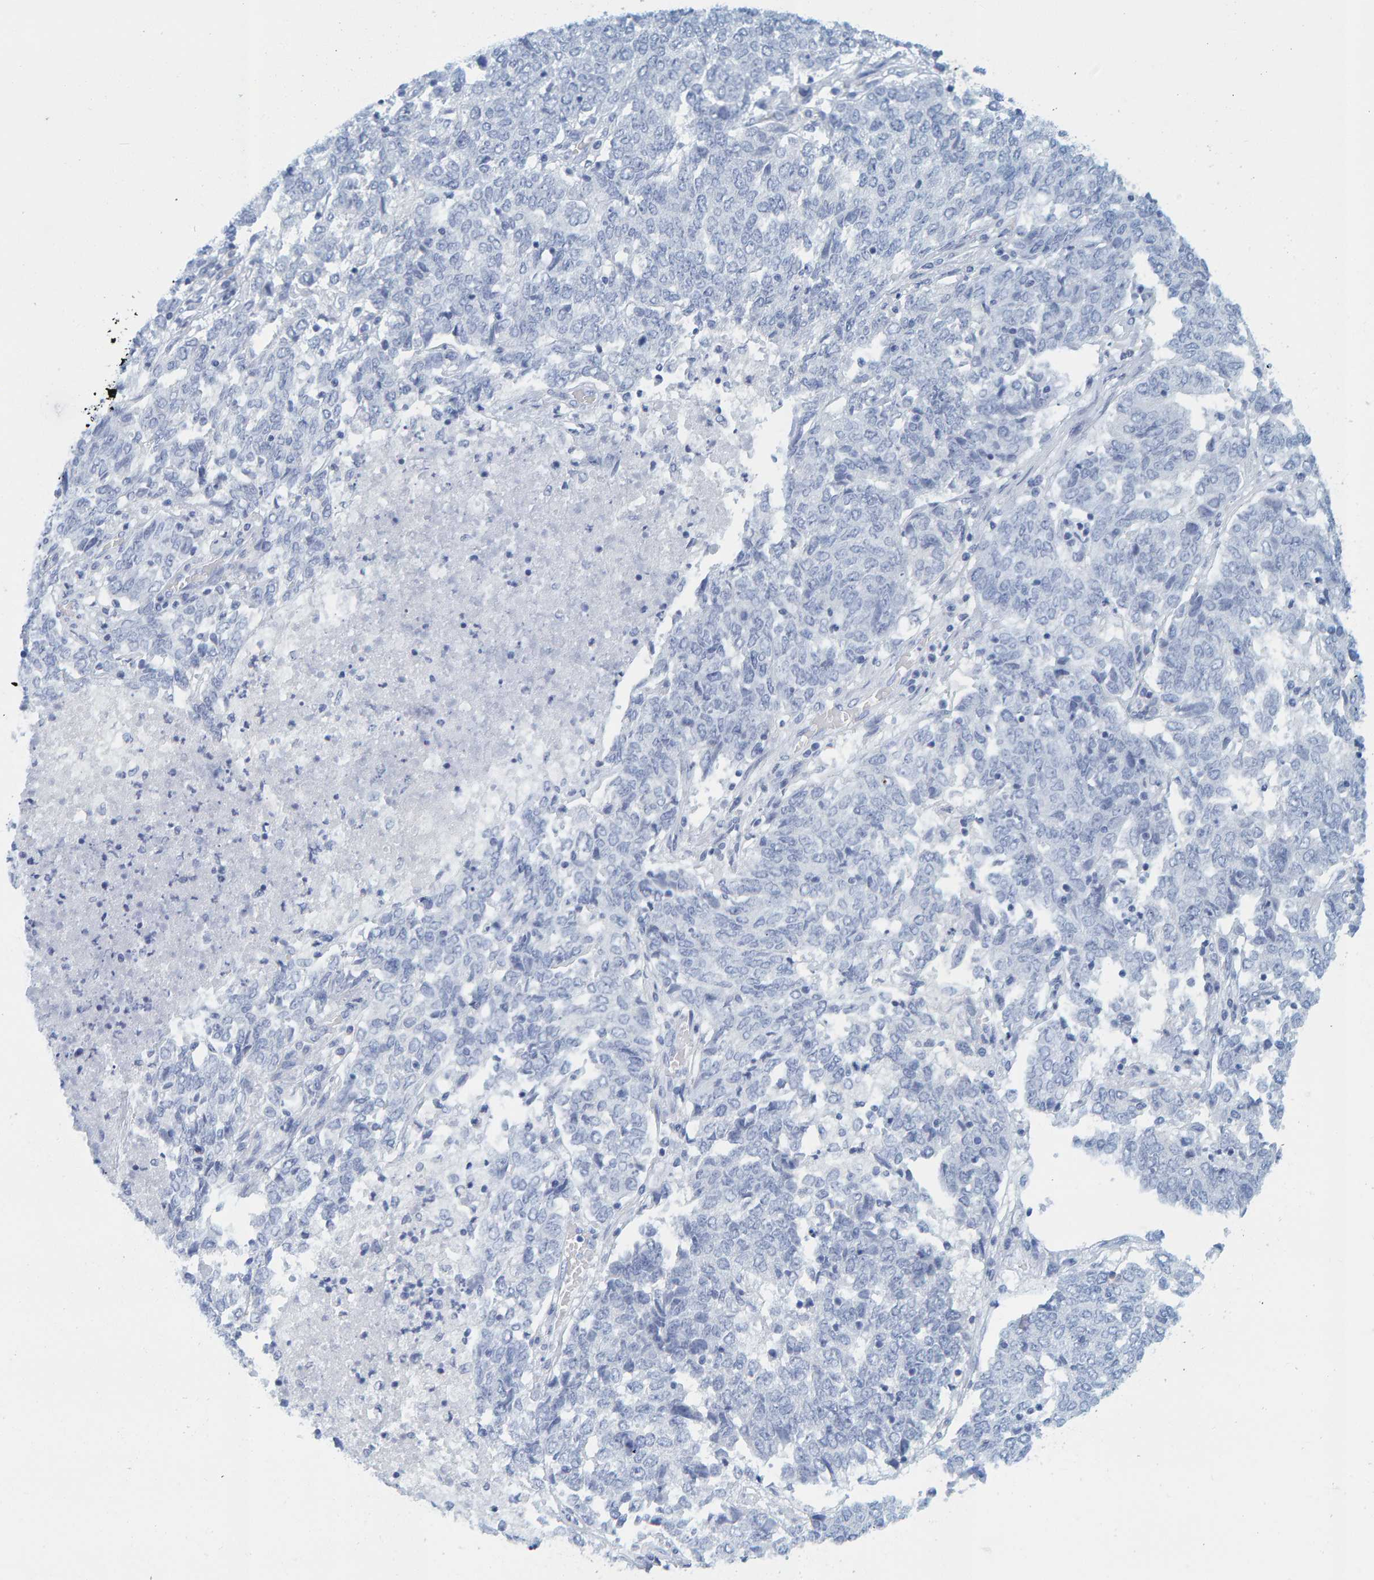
{"staining": {"intensity": "negative", "quantity": "none", "location": "none"}, "tissue": "endometrial cancer", "cell_type": "Tumor cells", "image_type": "cancer", "snomed": [{"axis": "morphology", "description": "Adenocarcinoma, NOS"}, {"axis": "topography", "description": "Endometrium"}], "caption": "The photomicrograph displays no significant expression in tumor cells of endometrial cancer.", "gene": "SFTPC", "patient": {"sex": "female", "age": 80}}